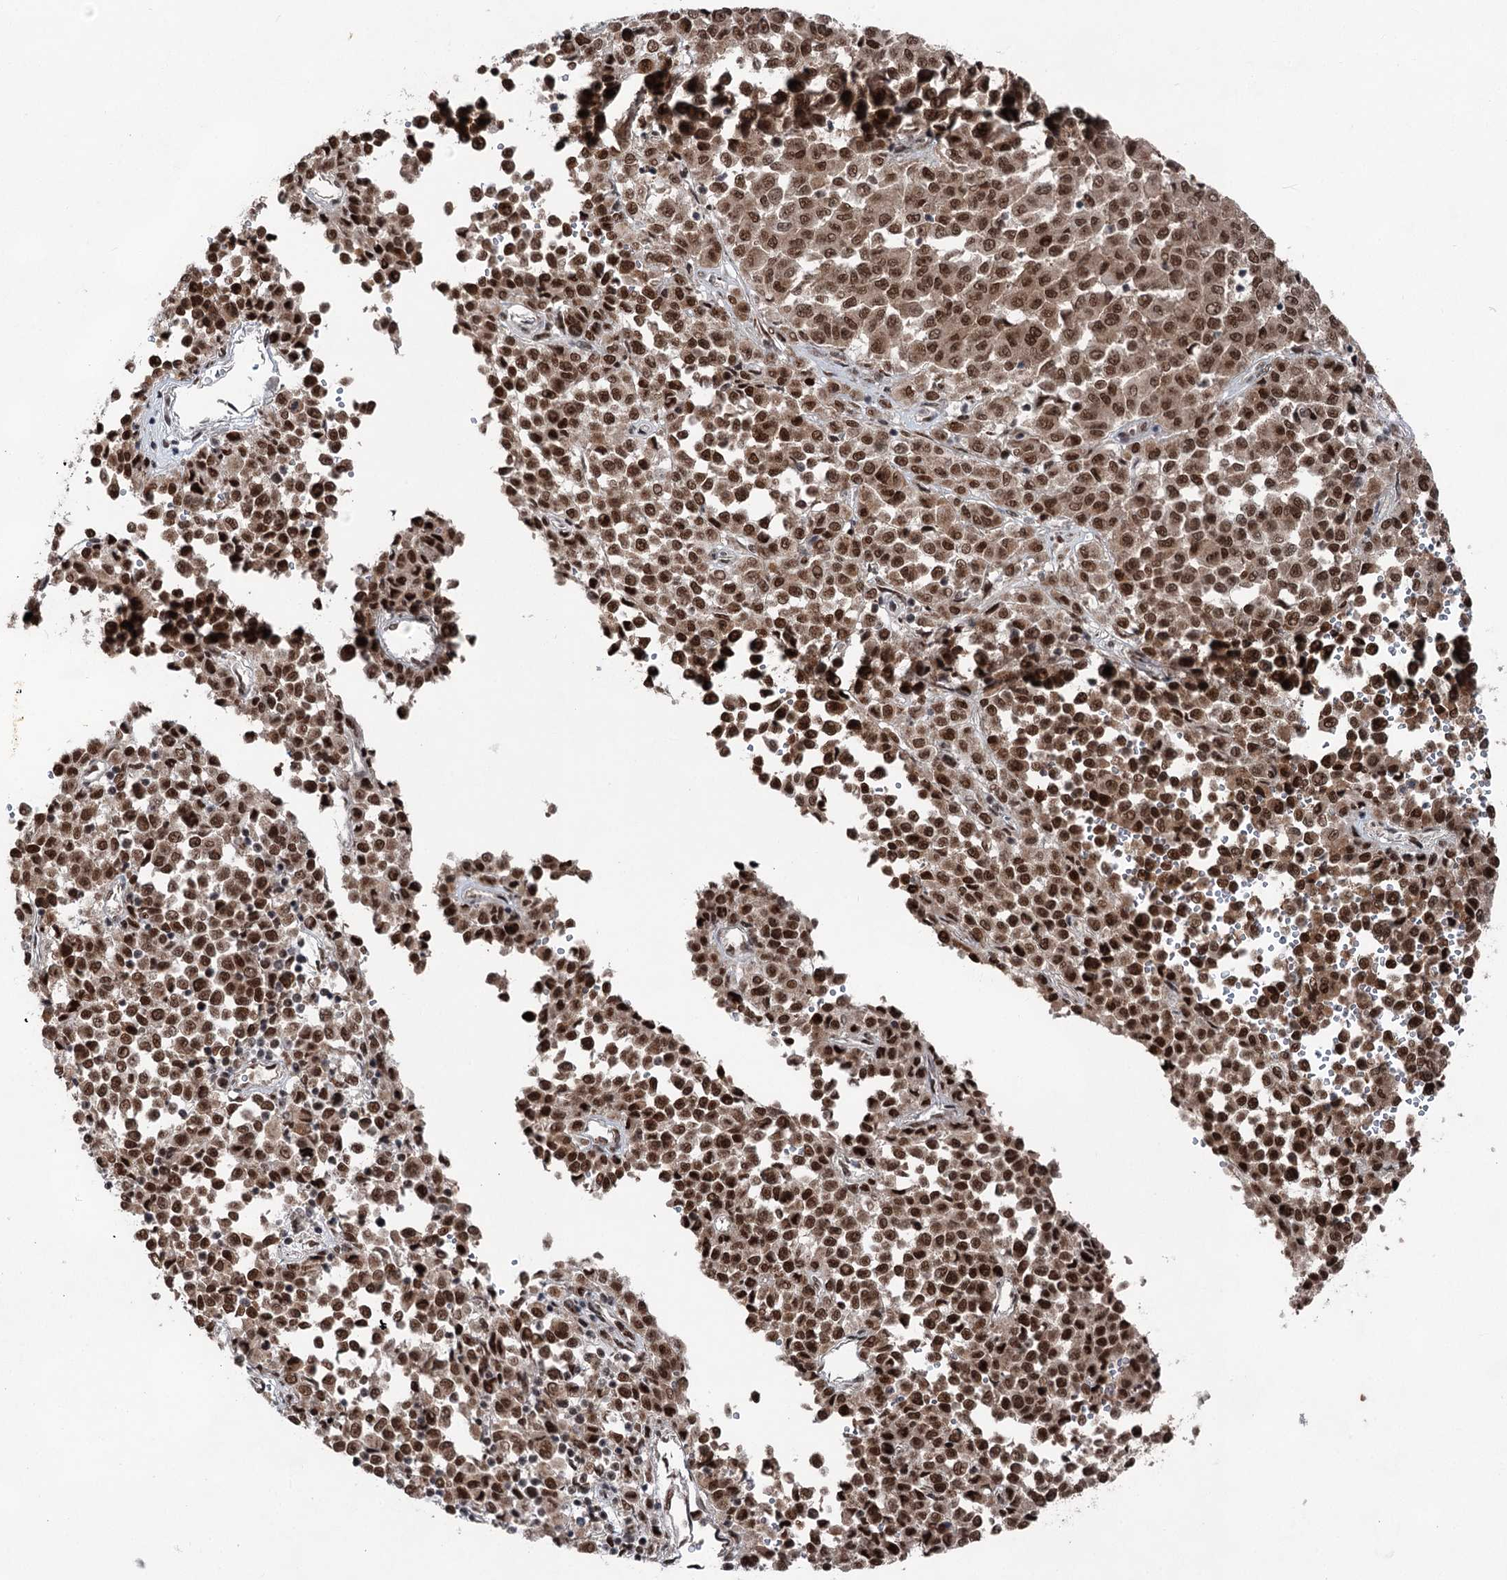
{"staining": {"intensity": "strong", "quantity": ">75%", "location": "nuclear"}, "tissue": "melanoma", "cell_type": "Tumor cells", "image_type": "cancer", "snomed": [{"axis": "morphology", "description": "Malignant melanoma, Metastatic site"}, {"axis": "topography", "description": "Pancreas"}], "caption": "A brown stain highlights strong nuclear staining of a protein in human melanoma tumor cells.", "gene": "ZCCHC8", "patient": {"sex": "female", "age": 30}}